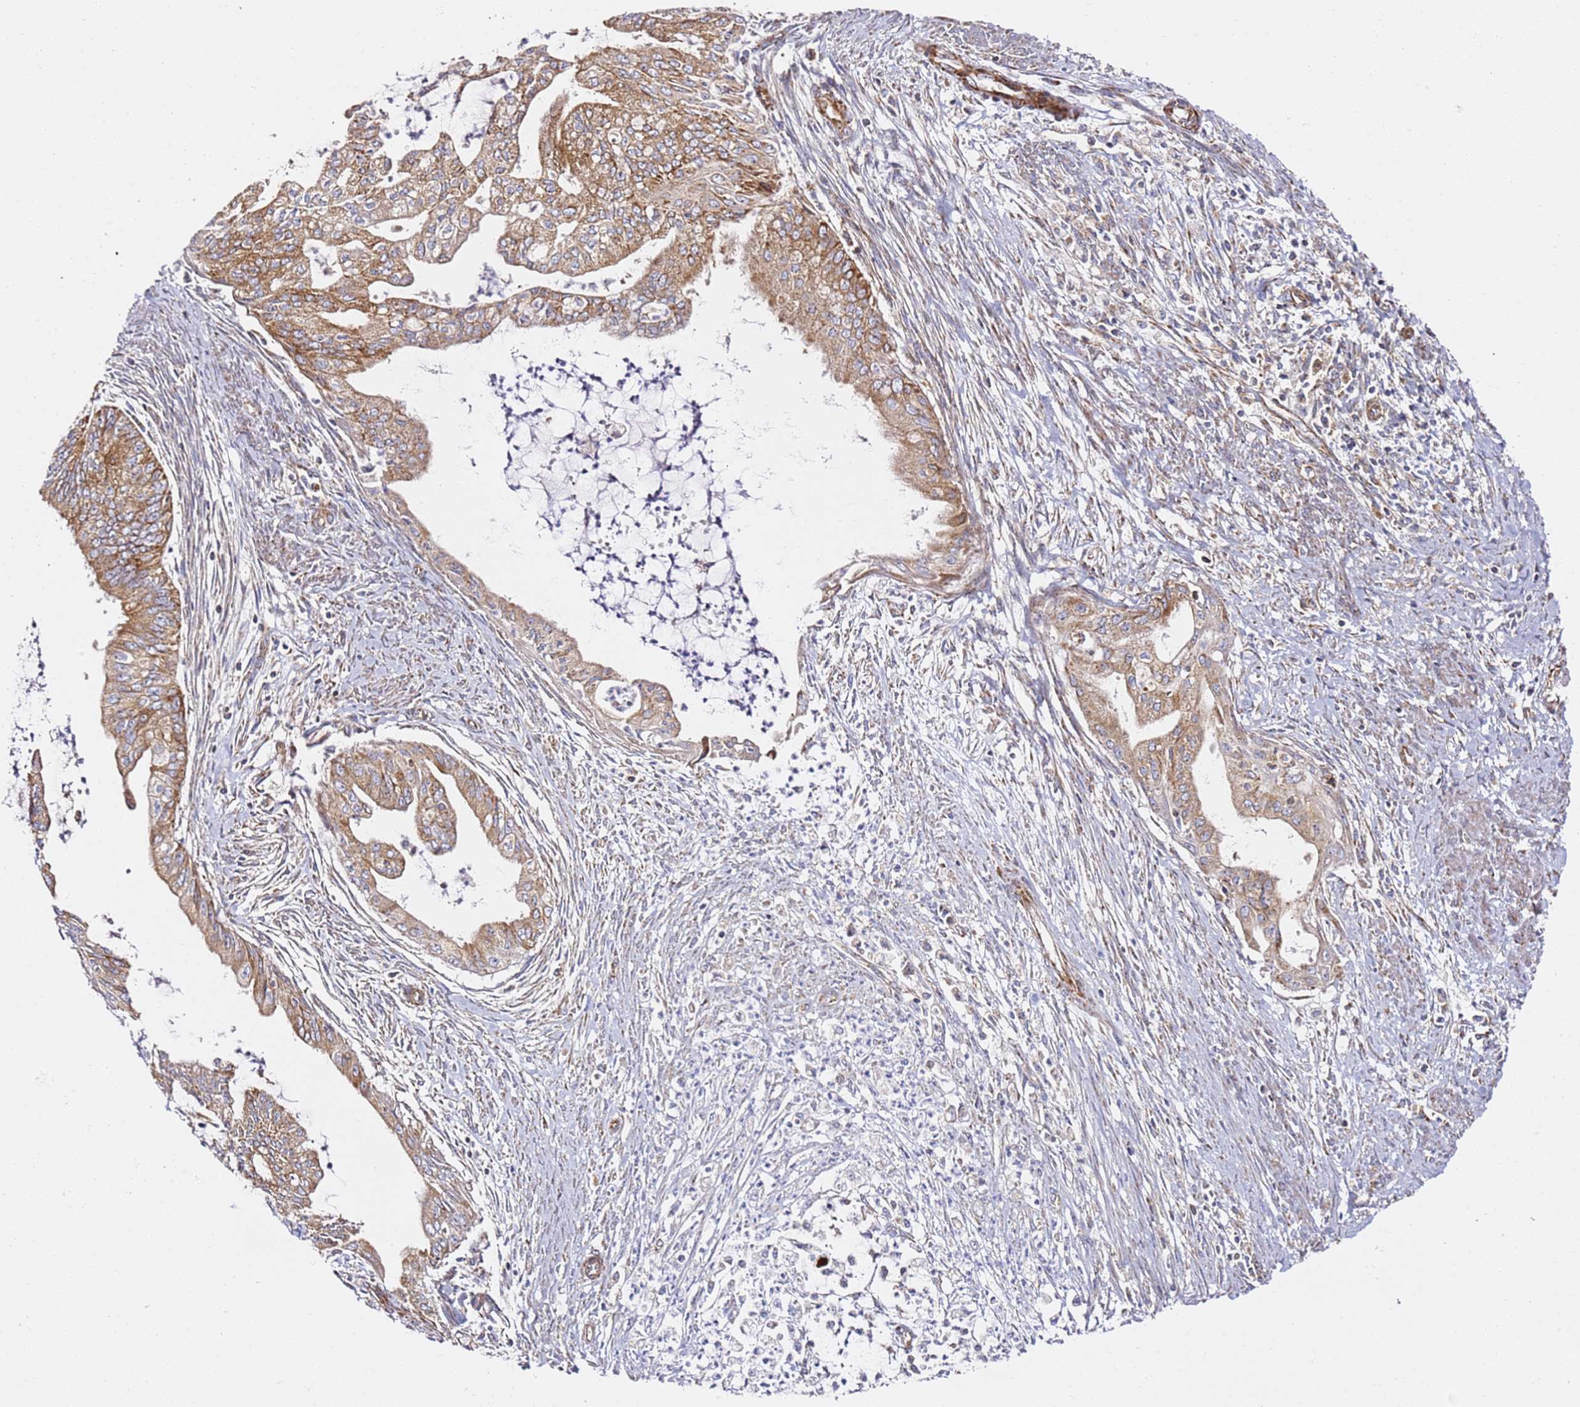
{"staining": {"intensity": "moderate", "quantity": ">75%", "location": "cytoplasmic/membranous"}, "tissue": "endometrial cancer", "cell_type": "Tumor cells", "image_type": "cancer", "snomed": [{"axis": "morphology", "description": "Adenocarcinoma, NOS"}, {"axis": "topography", "description": "Endometrium"}], "caption": "Endometrial cancer tissue shows moderate cytoplasmic/membranous staining in about >75% of tumor cells", "gene": "NDUFA3", "patient": {"sex": "female", "age": 73}}